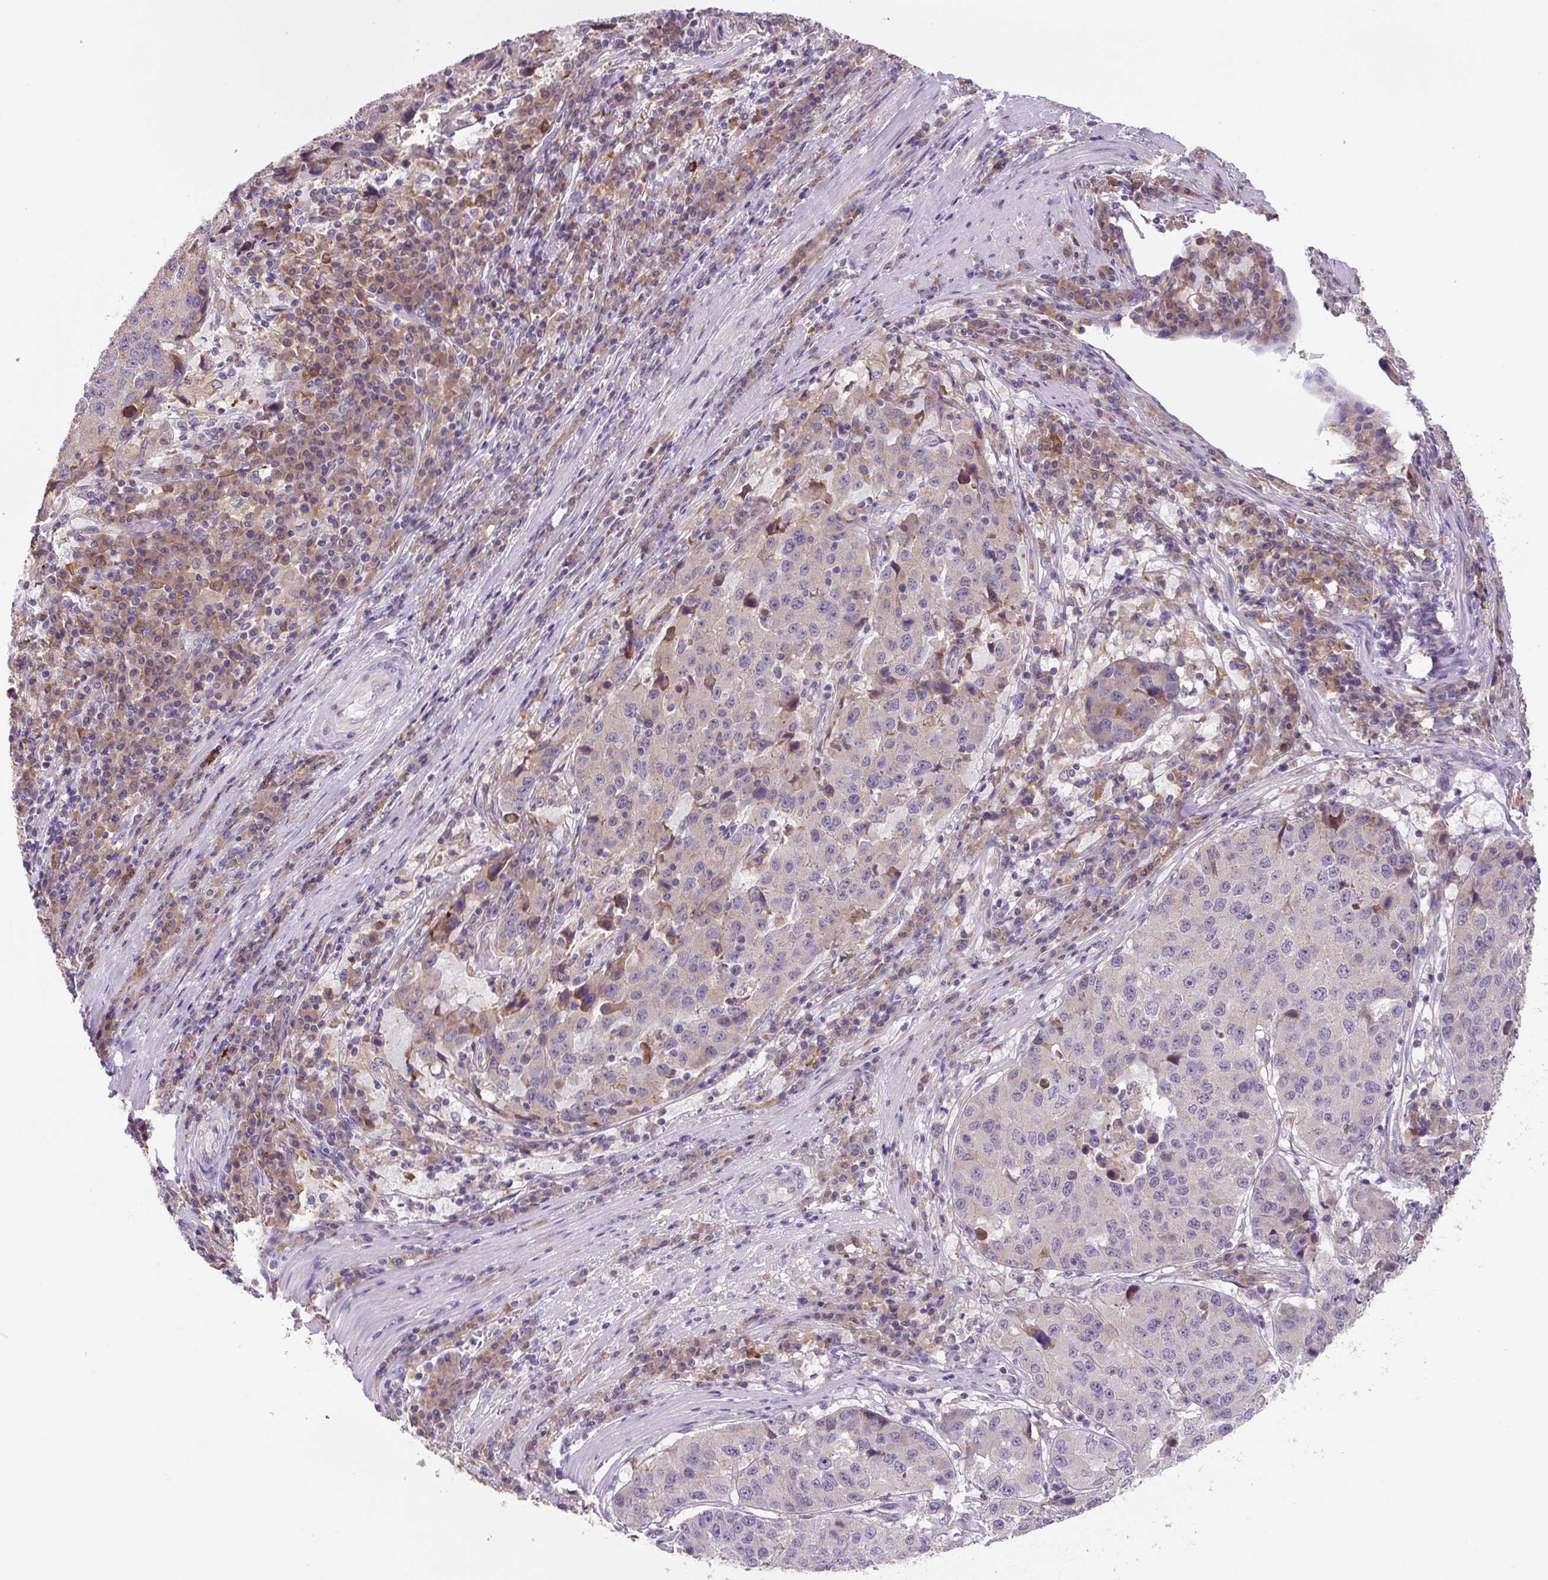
{"staining": {"intensity": "weak", "quantity": "<25%", "location": "cytoplasmic/membranous"}, "tissue": "stomach cancer", "cell_type": "Tumor cells", "image_type": "cancer", "snomed": [{"axis": "morphology", "description": "Adenocarcinoma, NOS"}, {"axis": "topography", "description": "Stomach"}], "caption": "Immunohistochemistry of human stomach adenocarcinoma exhibits no staining in tumor cells. (DAB (3,3'-diaminobenzidine) immunohistochemistry, high magnification).", "gene": "FZD5", "patient": {"sex": "male", "age": 71}}